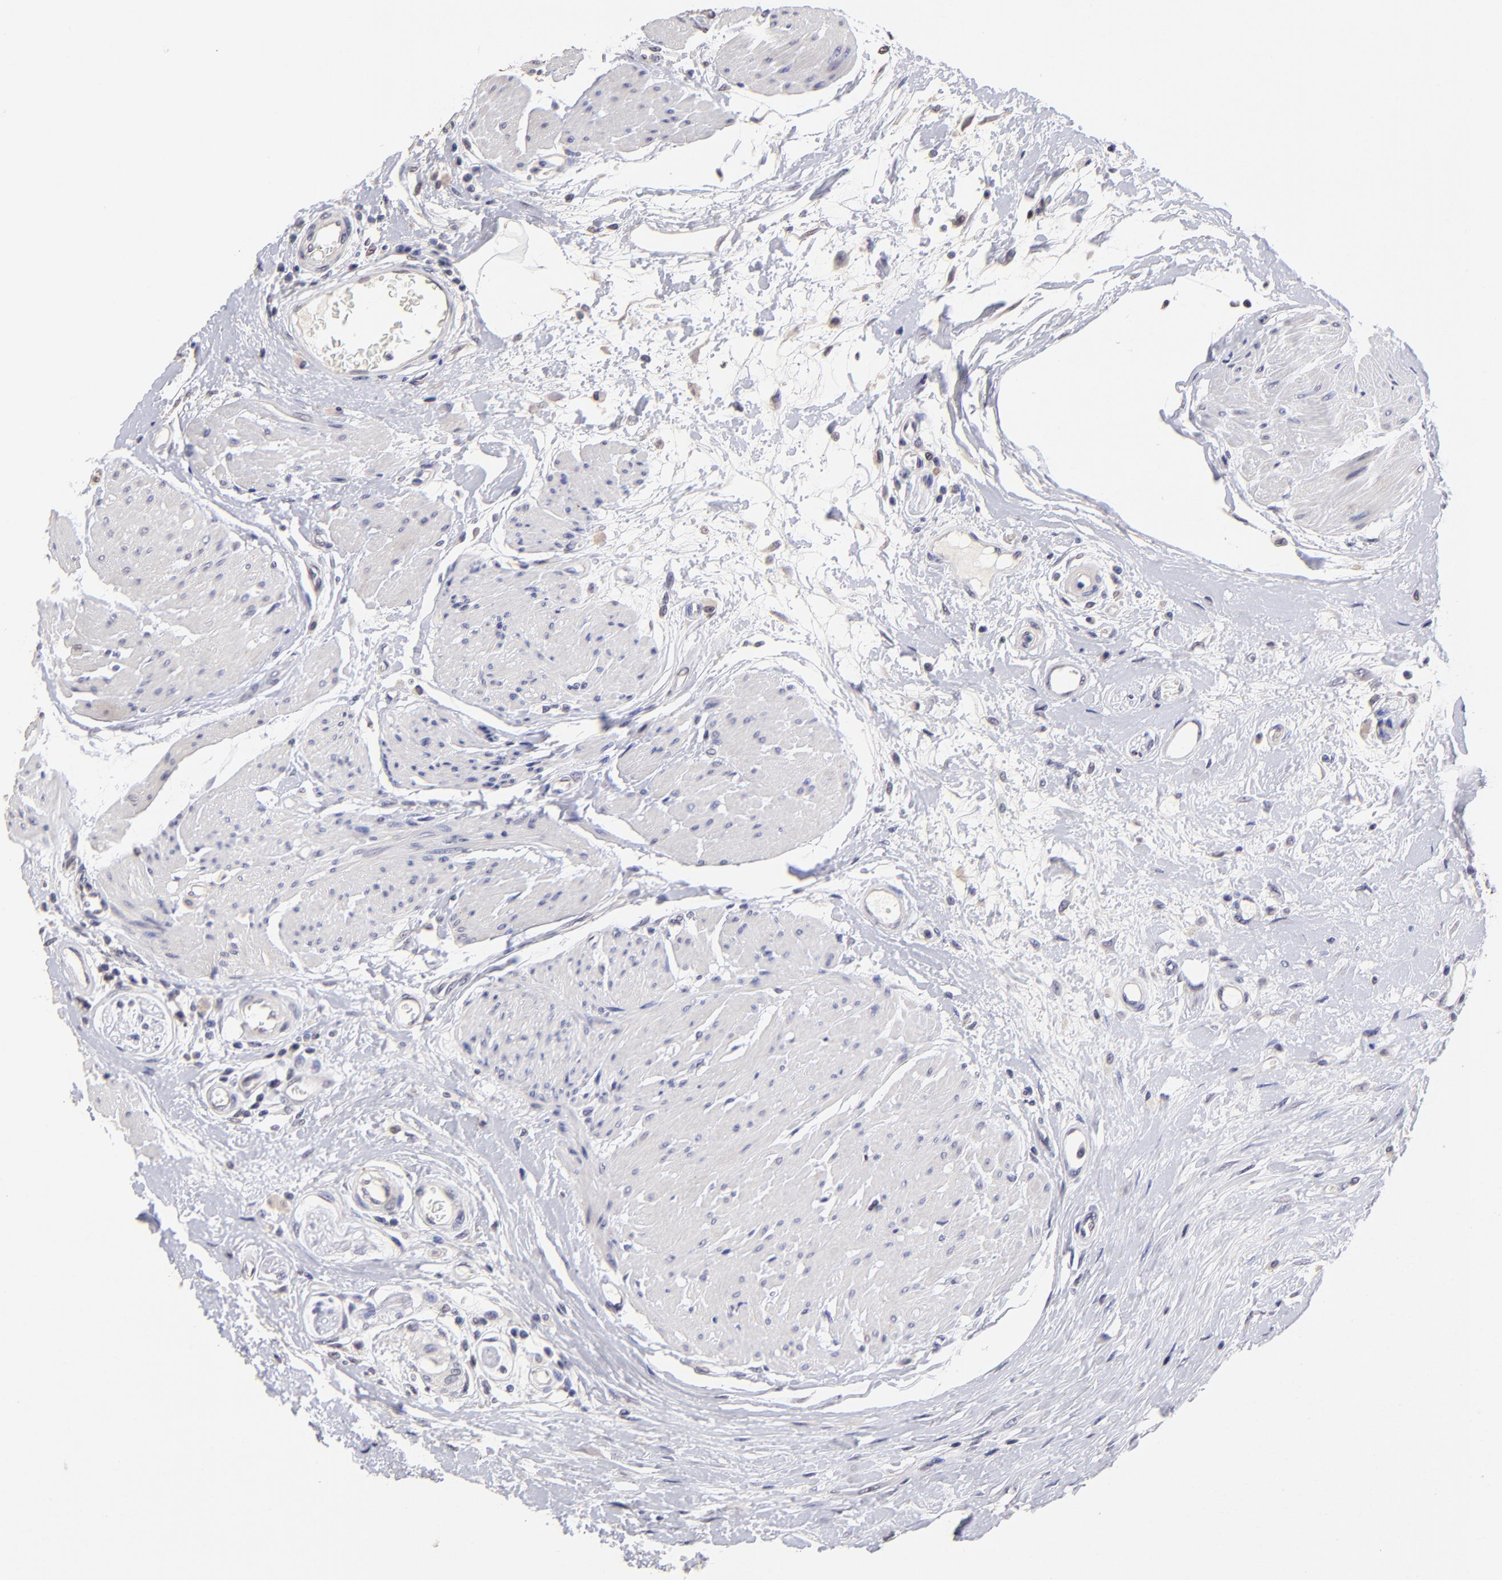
{"staining": {"intensity": "weak", "quantity": "25%-75%", "location": "nuclear"}, "tissue": "urothelial cancer", "cell_type": "Tumor cells", "image_type": "cancer", "snomed": [{"axis": "morphology", "description": "Urothelial carcinoma, High grade"}, {"axis": "topography", "description": "Urinary bladder"}], "caption": "A micrograph of urothelial cancer stained for a protein displays weak nuclear brown staining in tumor cells. The protein is stained brown, and the nuclei are stained in blue (DAB IHC with brightfield microscopy, high magnification).", "gene": "DNMT1", "patient": {"sex": "male", "age": 66}}